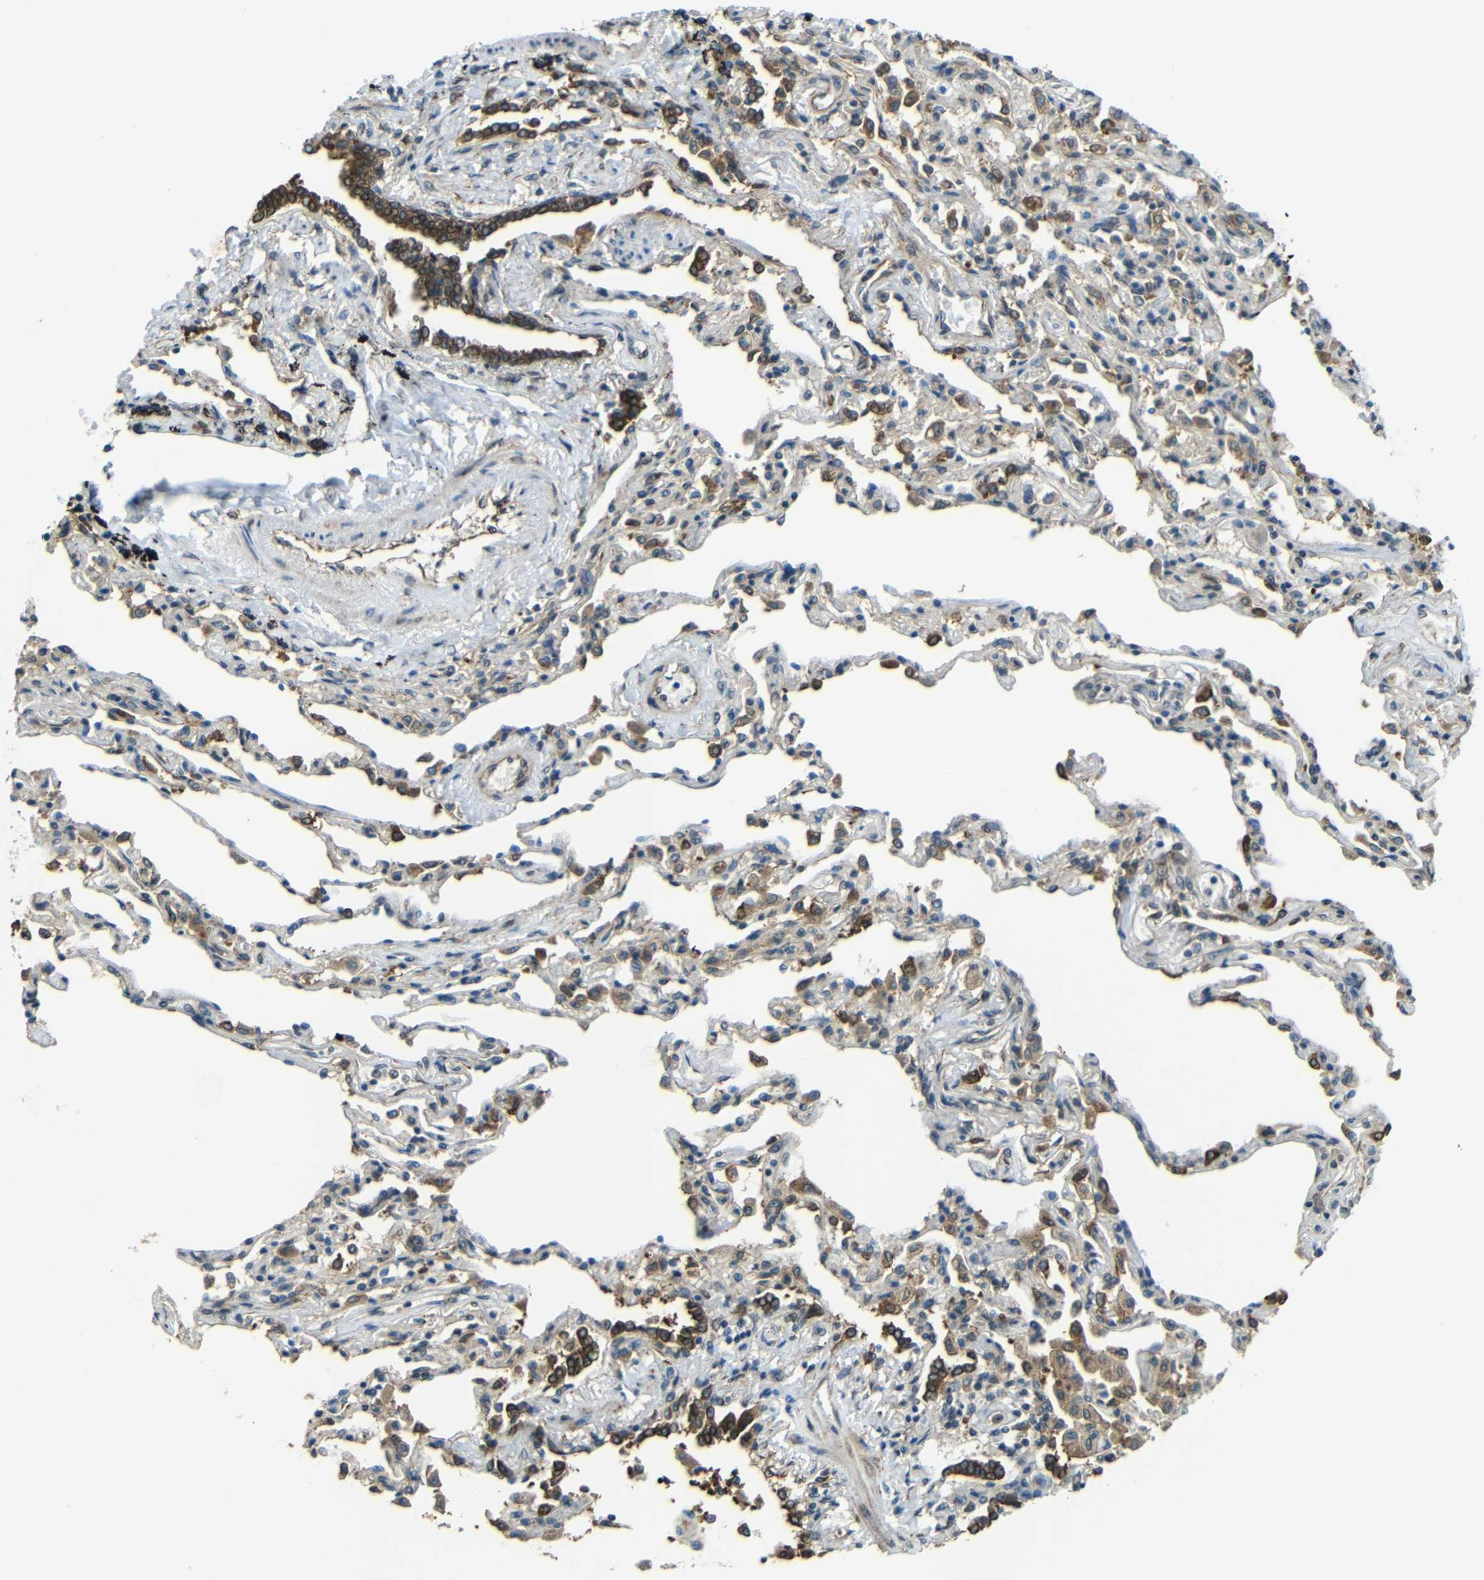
{"staining": {"intensity": "moderate", "quantity": ">75%", "location": "cytoplasmic/membranous"}, "tissue": "bronchus", "cell_type": "Respiratory epithelial cells", "image_type": "normal", "snomed": [{"axis": "morphology", "description": "Normal tissue, NOS"}, {"axis": "topography", "description": "Lung"}], "caption": "Respiratory epithelial cells reveal medium levels of moderate cytoplasmic/membranous expression in approximately >75% of cells in benign bronchus.", "gene": "VAPB", "patient": {"sex": "male", "age": 64}}